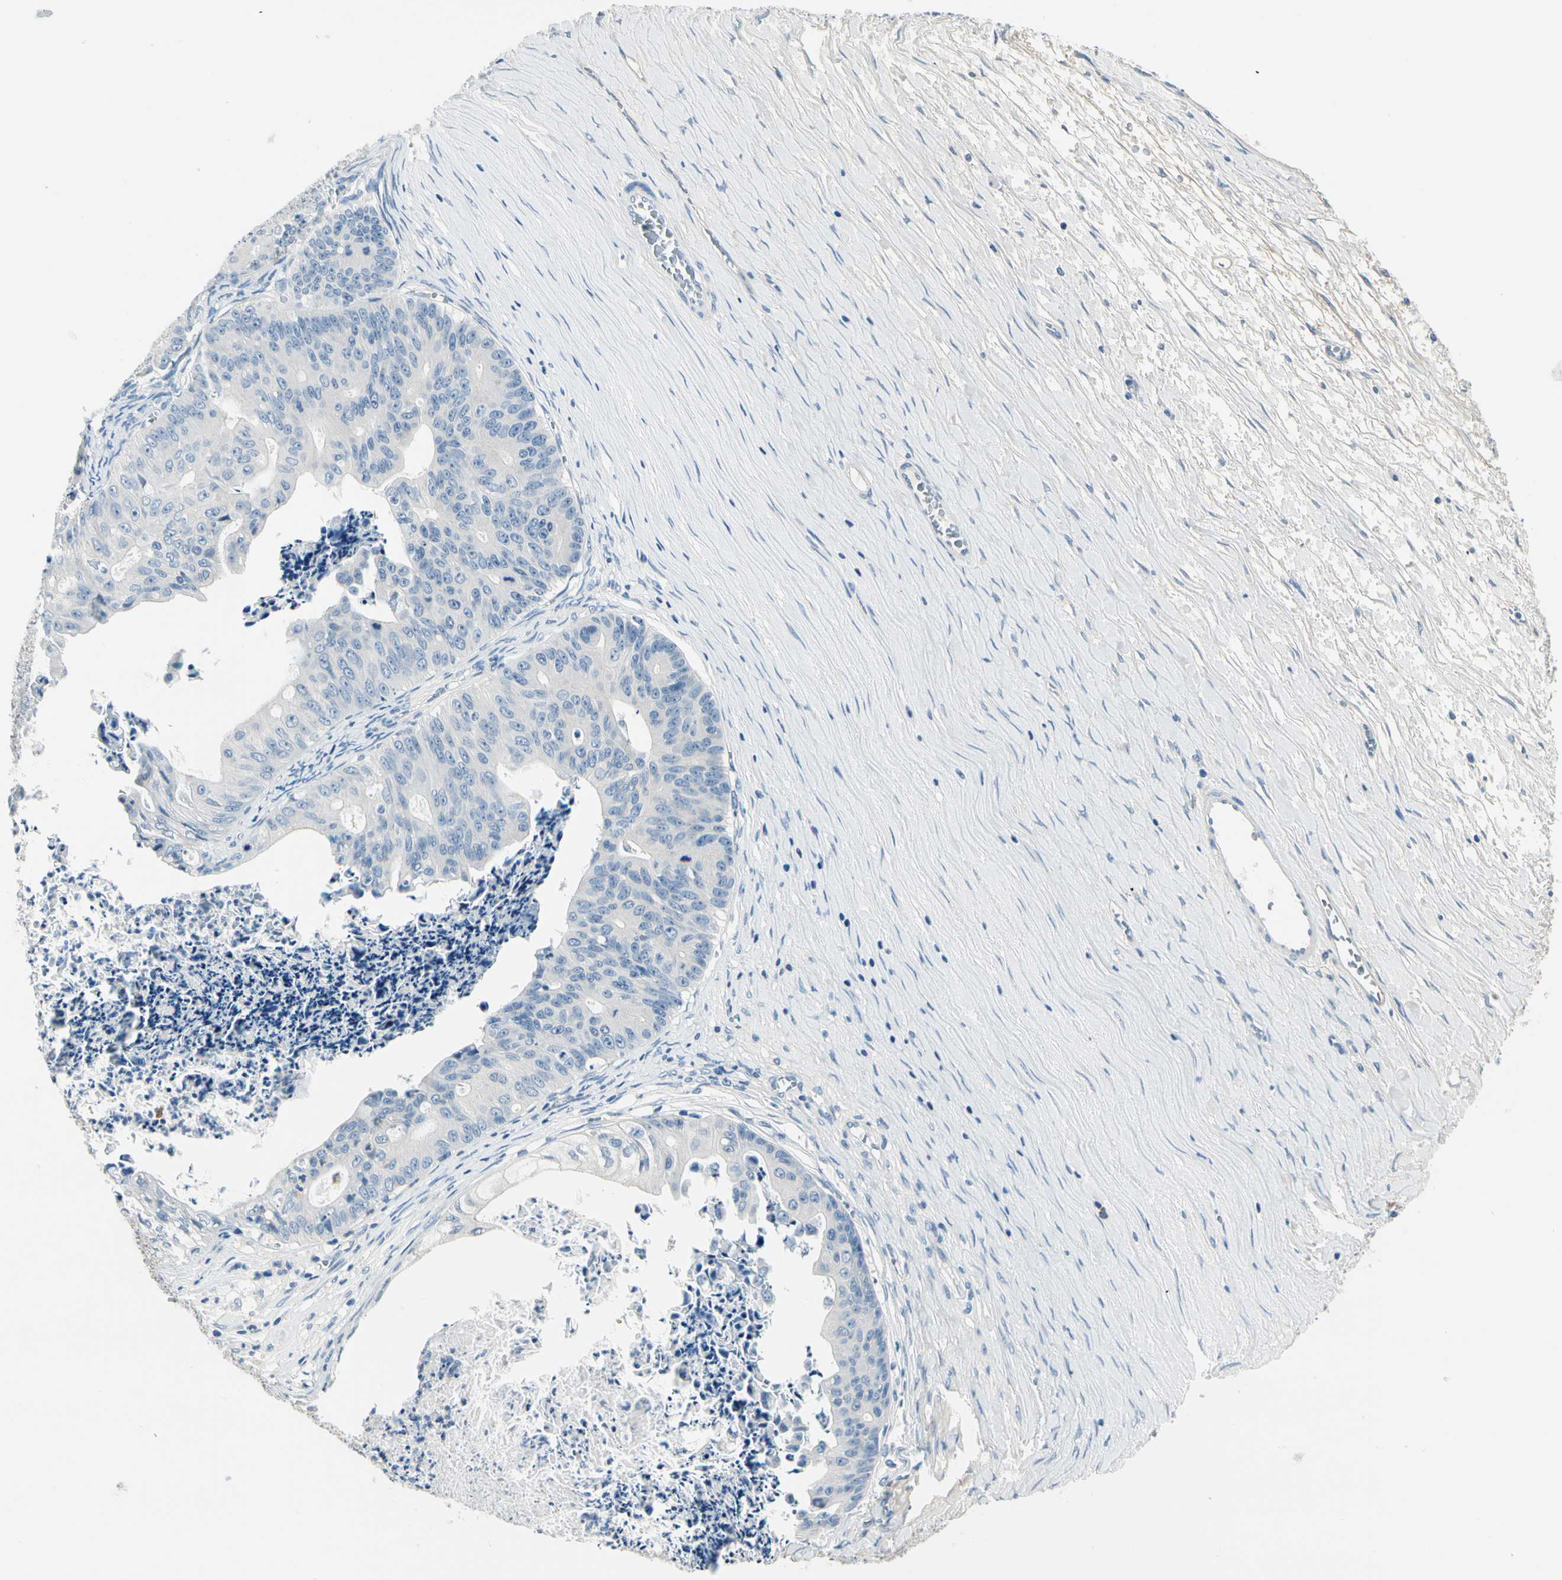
{"staining": {"intensity": "negative", "quantity": "none", "location": "none"}, "tissue": "ovarian cancer", "cell_type": "Tumor cells", "image_type": "cancer", "snomed": [{"axis": "morphology", "description": "Cystadenocarcinoma, mucinous, NOS"}, {"axis": "topography", "description": "Ovary"}], "caption": "High power microscopy histopathology image of an immunohistochemistry (IHC) micrograph of ovarian cancer, revealing no significant expression in tumor cells.", "gene": "TGFBR3", "patient": {"sex": "female", "age": 37}}